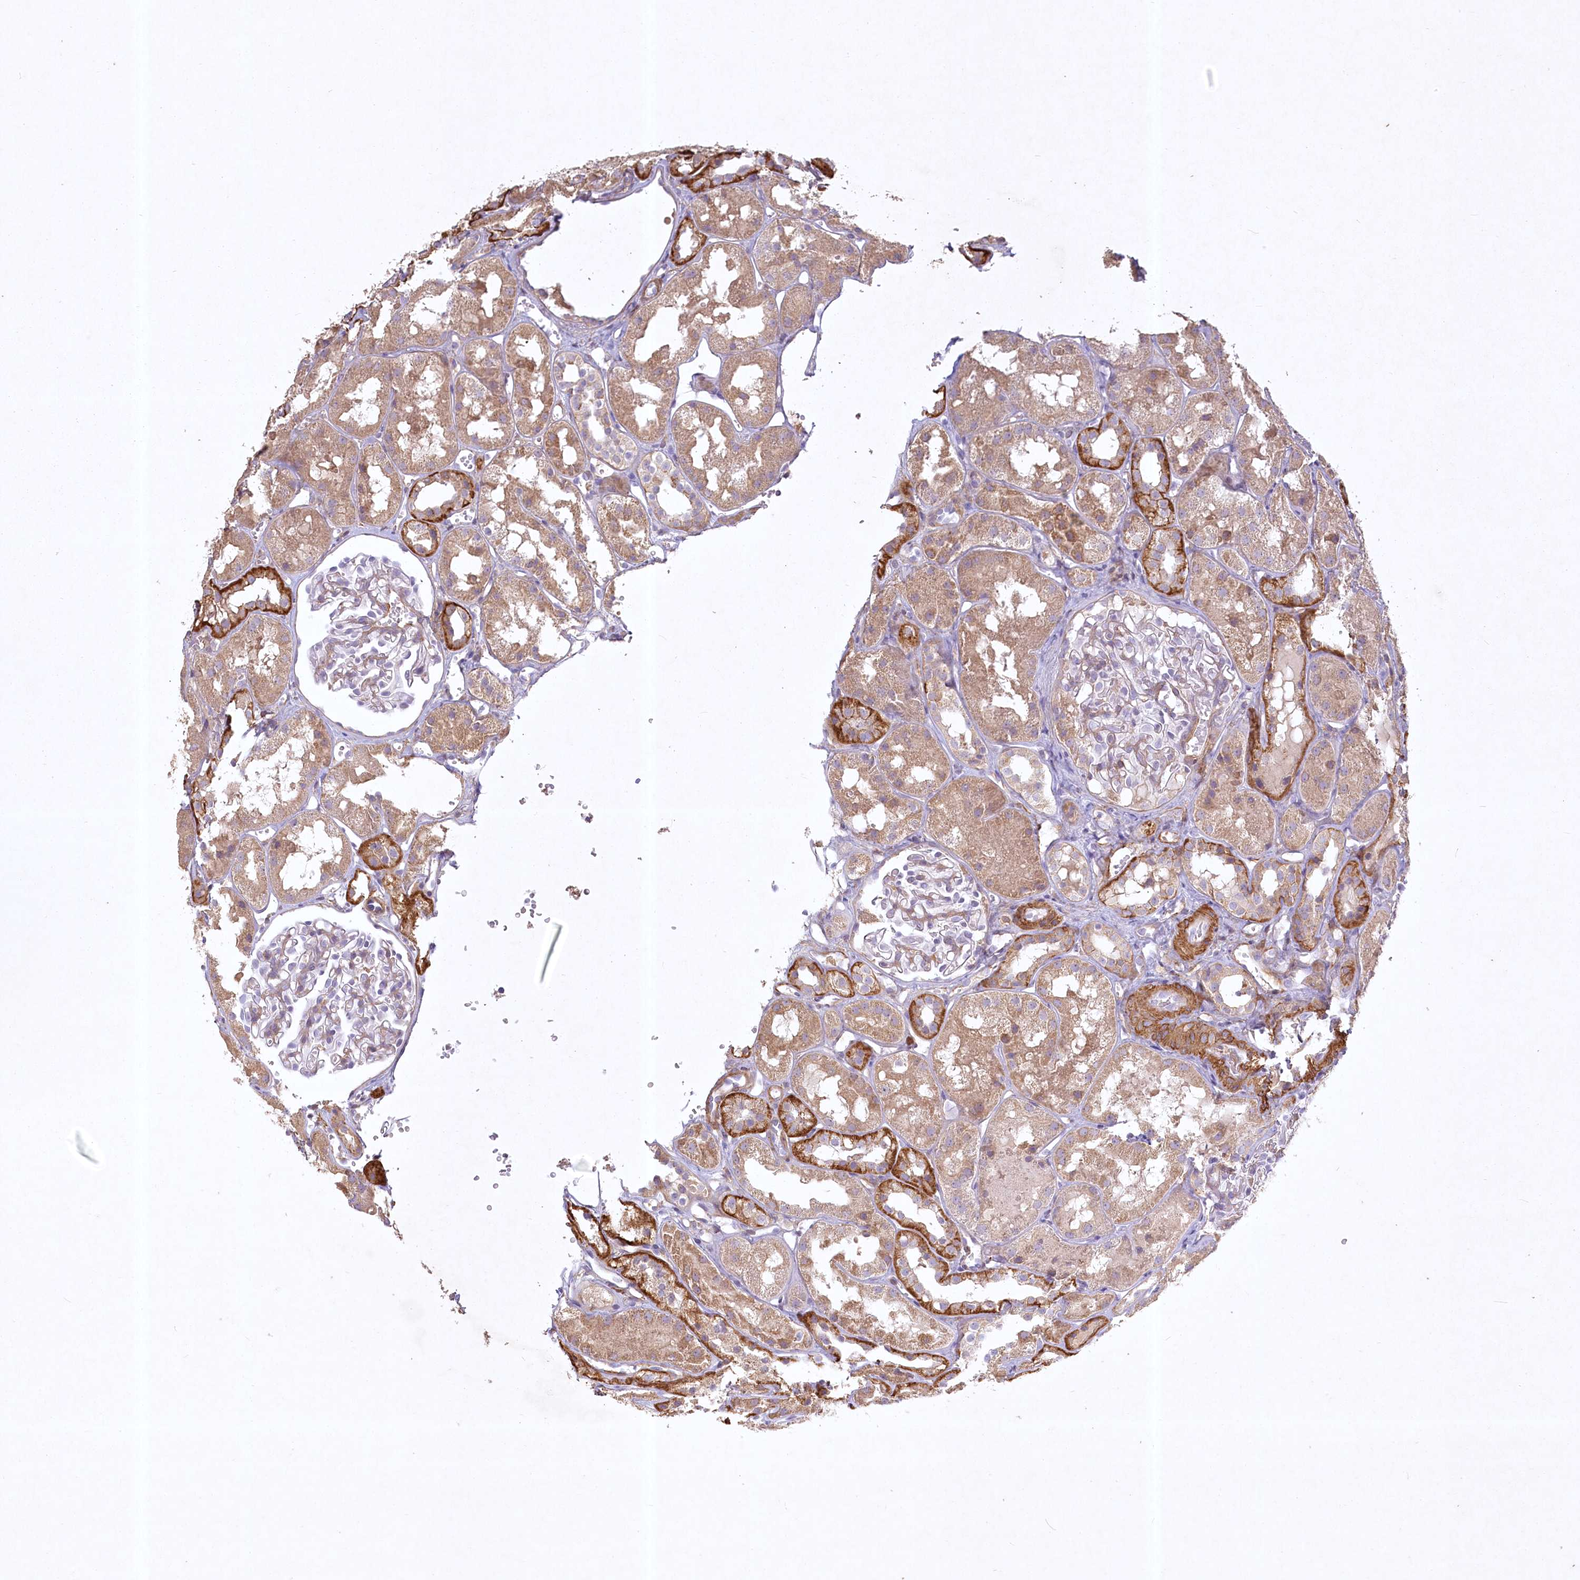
{"staining": {"intensity": "weak", "quantity": "25%-75%", "location": "cytoplasmic/membranous"}, "tissue": "kidney", "cell_type": "Cells in glomeruli", "image_type": "normal", "snomed": [{"axis": "morphology", "description": "Normal tissue, NOS"}, {"axis": "topography", "description": "Kidney"}], "caption": "IHC (DAB) staining of normal human kidney displays weak cytoplasmic/membranous protein positivity in about 25%-75% of cells in glomeruli.", "gene": "INPP4B", "patient": {"sex": "male", "age": 16}}